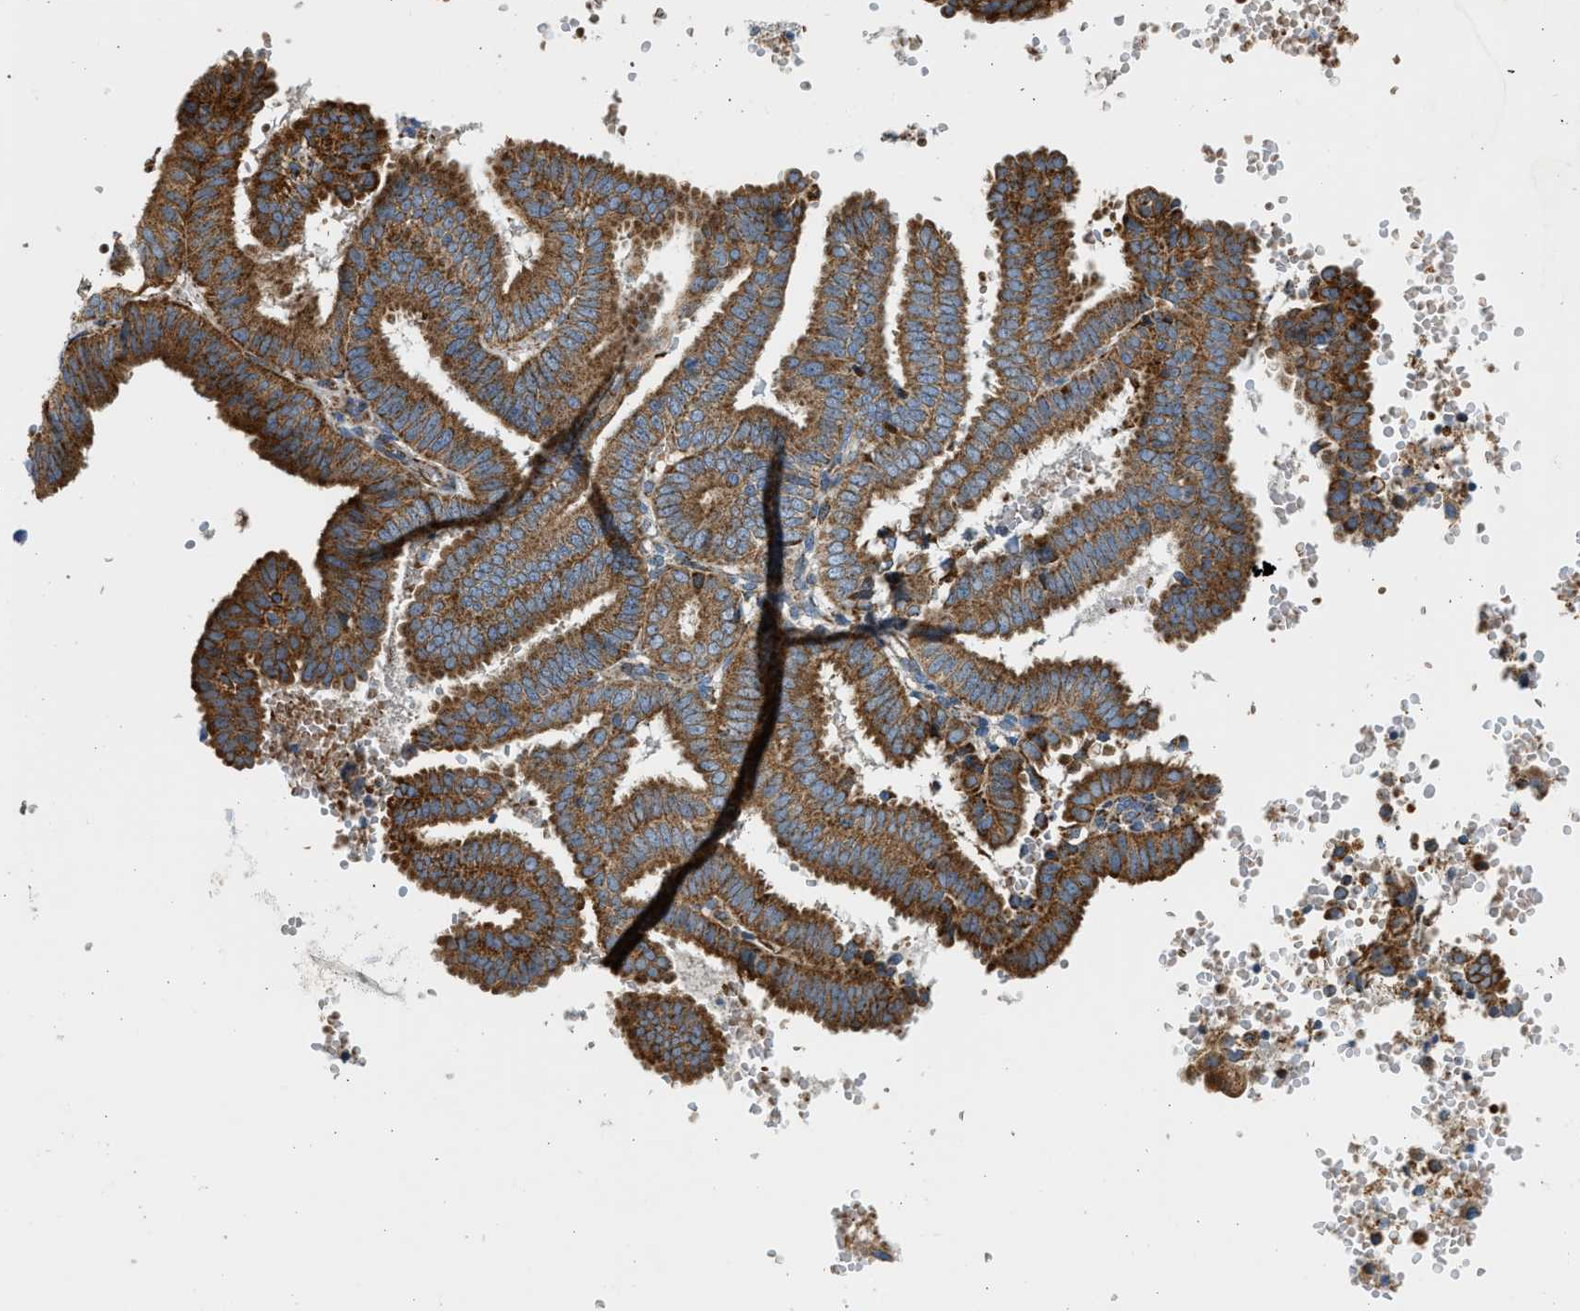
{"staining": {"intensity": "strong", "quantity": ">75%", "location": "cytoplasmic/membranous"}, "tissue": "endometrial cancer", "cell_type": "Tumor cells", "image_type": "cancer", "snomed": [{"axis": "morphology", "description": "Adenocarcinoma, NOS"}, {"axis": "topography", "description": "Endometrium"}], "caption": "The histopathology image shows a brown stain indicating the presence of a protein in the cytoplasmic/membranous of tumor cells in endometrial cancer (adenocarcinoma).", "gene": "KCNMB3", "patient": {"sex": "female", "age": 58}}